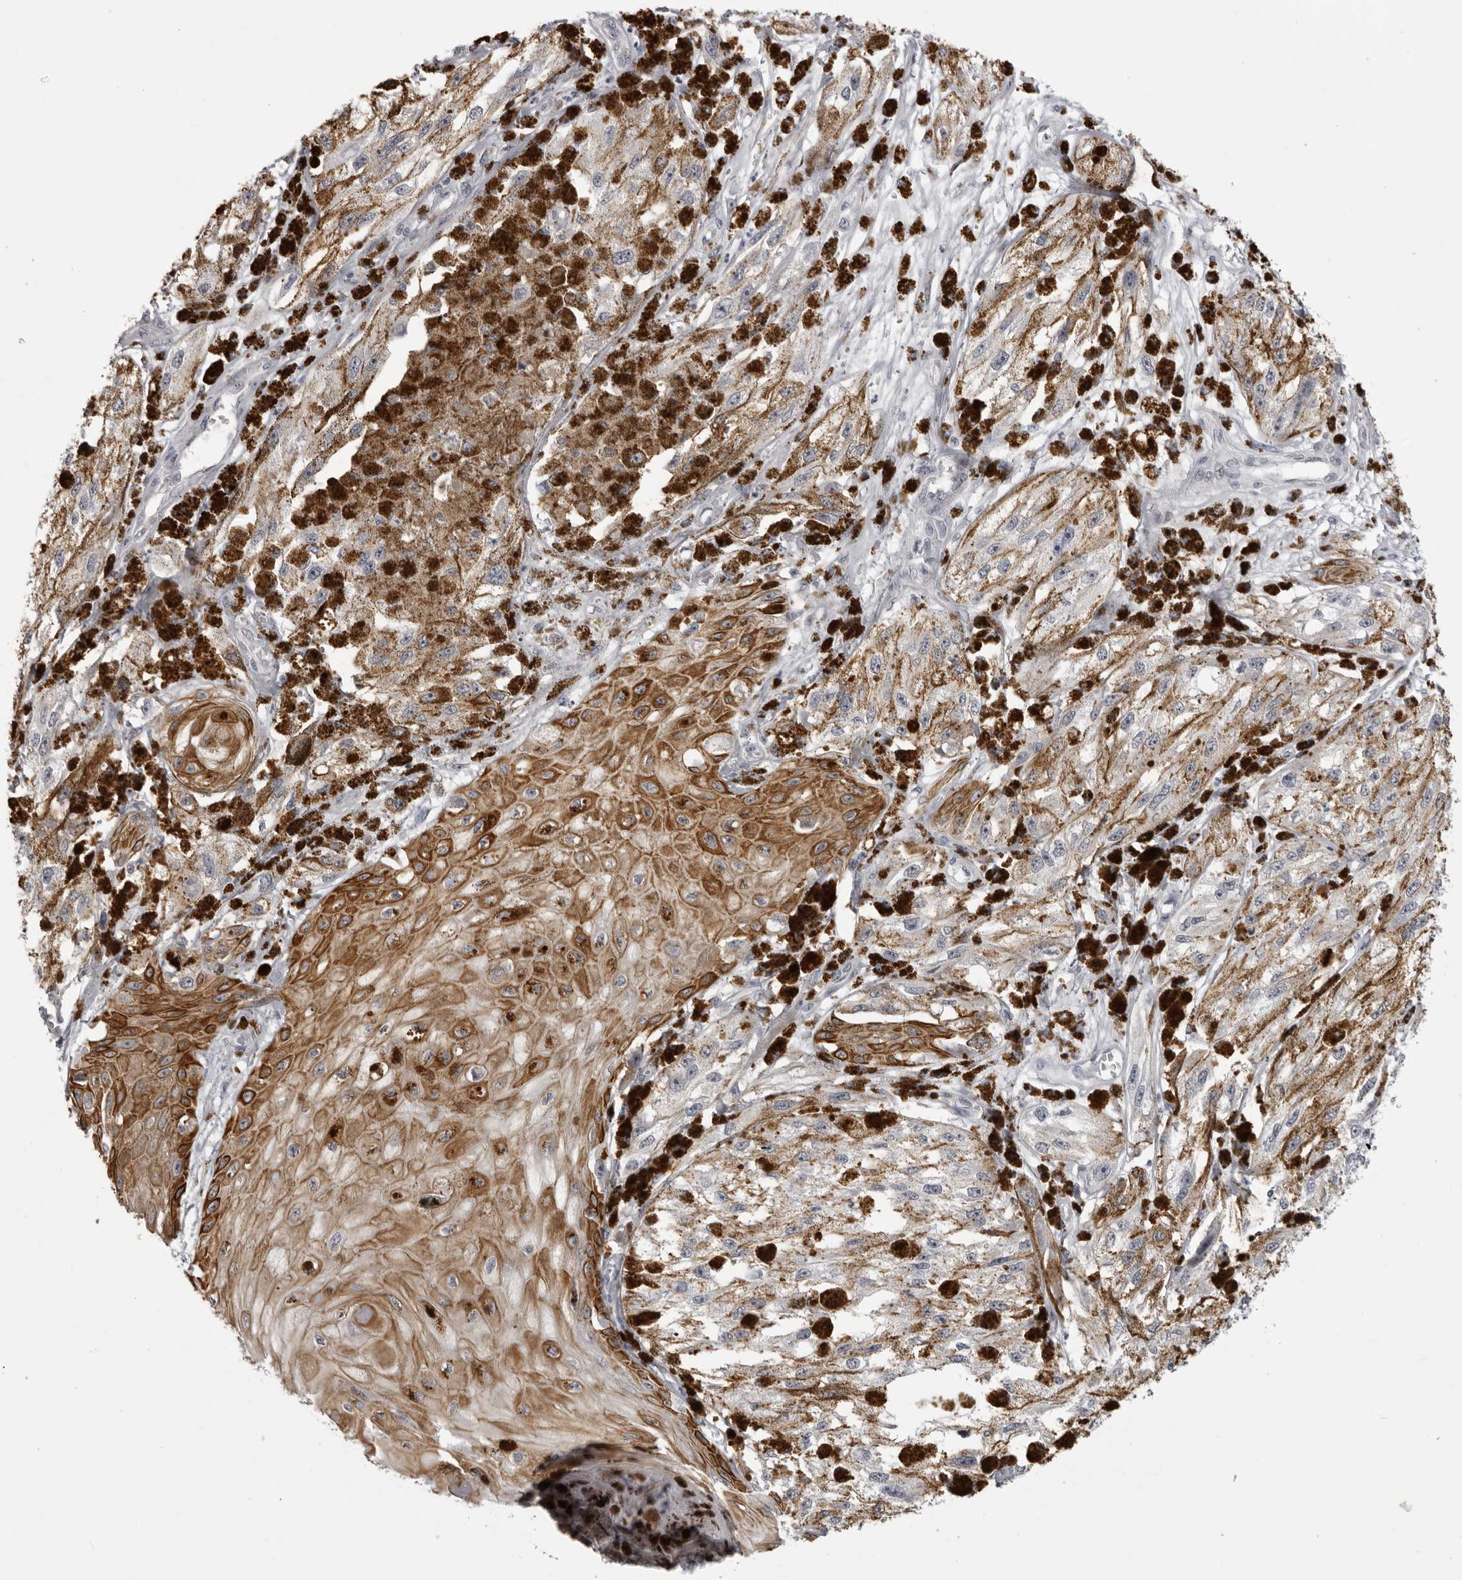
{"staining": {"intensity": "moderate", "quantity": ">75%", "location": "cytoplasmic/membranous"}, "tissue": "melanoma", "cell_type": "Tumor cells", "image_type": "cancer", "snomed": [{"axis": "morphology", "description": "Malignant melanoma, NOS"}, {"axis": "topography", "description": "Skin"}], "caption": "This micrograph shows melanoma stained with immunohistochemistry to label a protein in brown. The cytoplasmic/membranous of tumor cells show moderate positivity for the protein. Nuclei are counter-stained blue.", "gene": "EPHA10", "patient": {"sex": "male", "age": 88}}